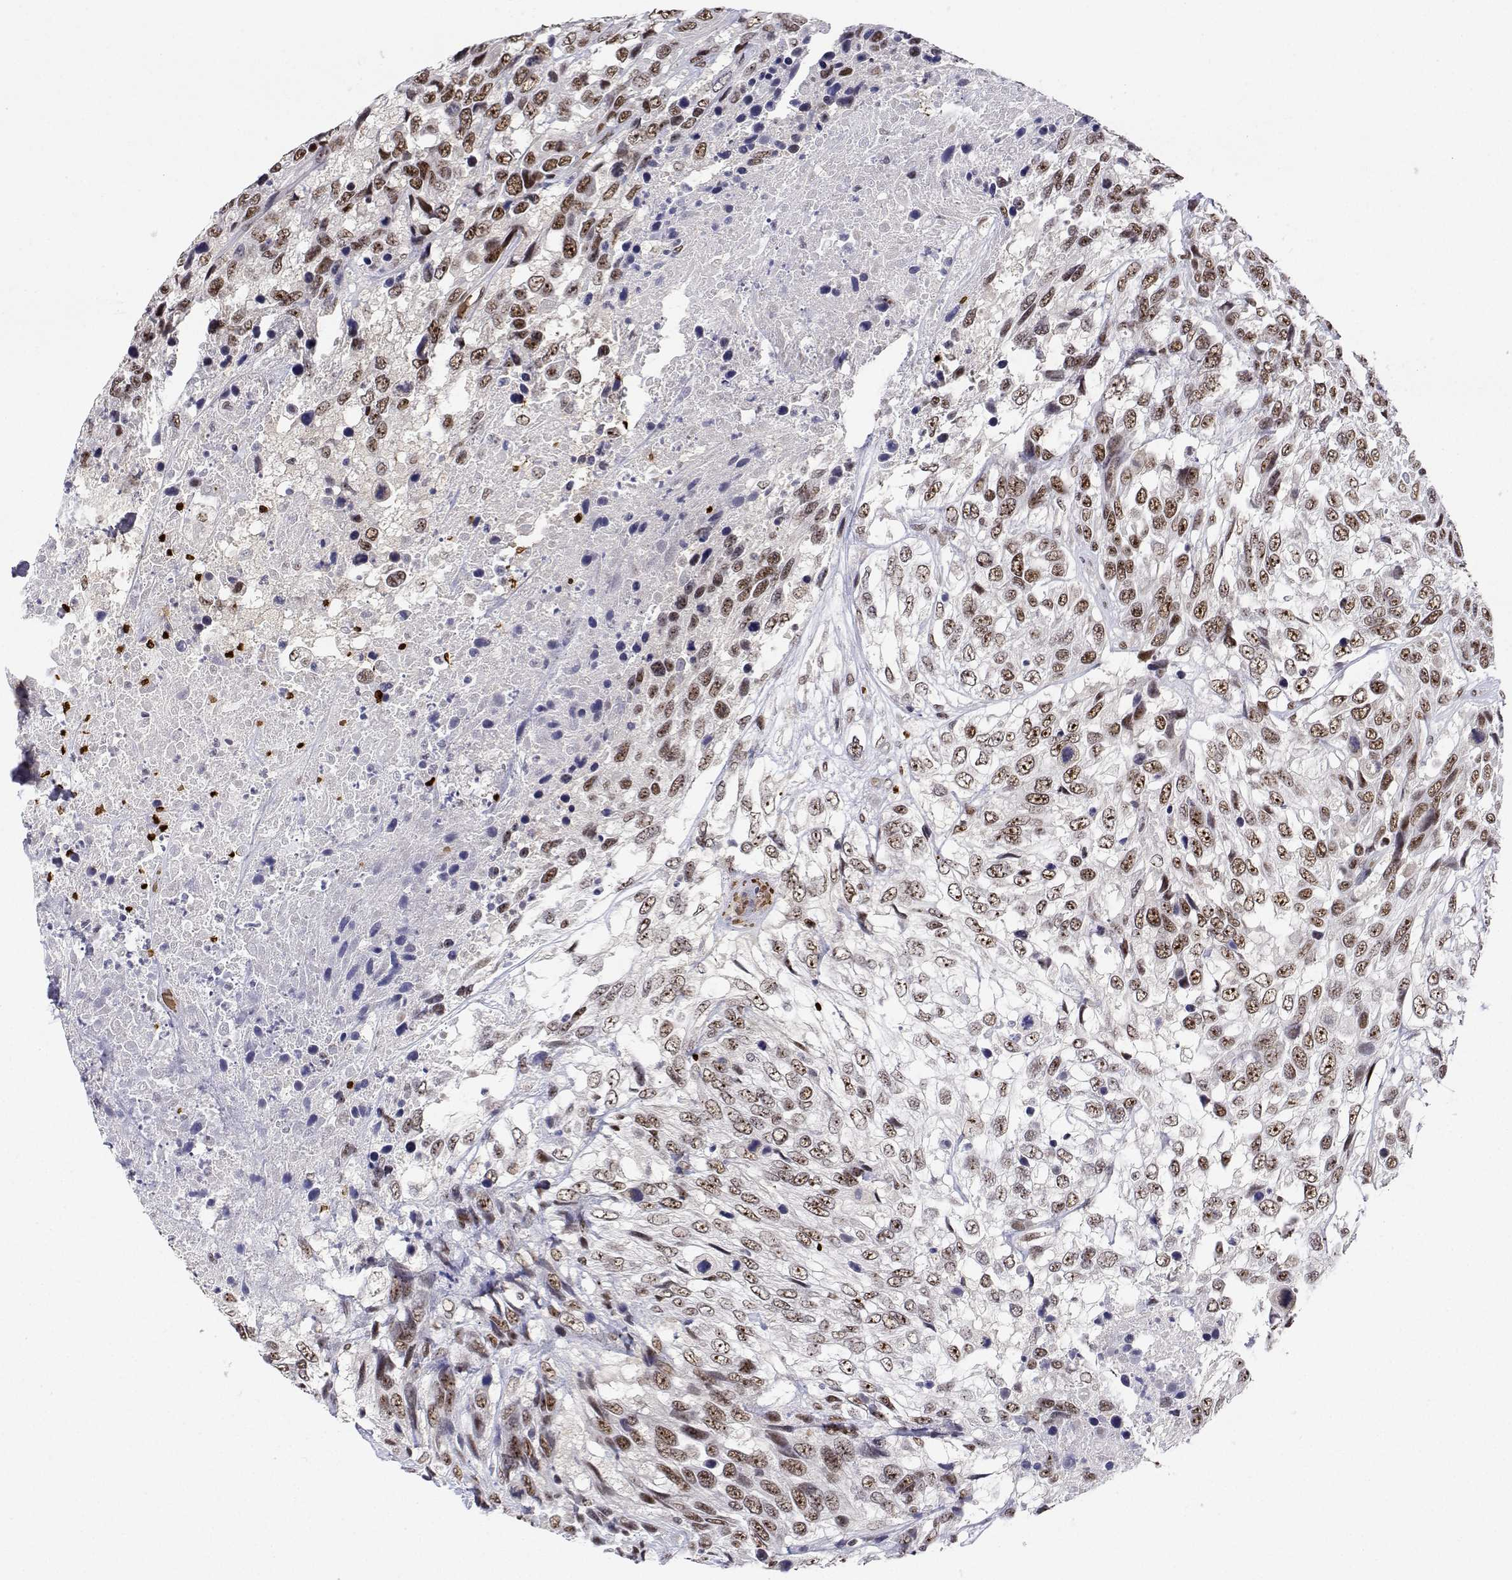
{"staining": {"intensity": "moderate", "quantity": ">75%", "location": "nuclear"}, "tissue": "urothelial cancer", "cell_type": "Tumor cells", "image_type": "cancer", "snomed": [{"axis": "morphology", "description": "Urothelial carcinoma, High grade"}, {"axis": "topography", "description": "Urinary bladder"}], "caption": "Immunohistochemical staining of human urothelial cancer exhibits medium levels of moderate nuclear protein staining in about >75% of tumor cells.", "gene": "ADAR", "patient": {"sex": "female", "age": 70}}